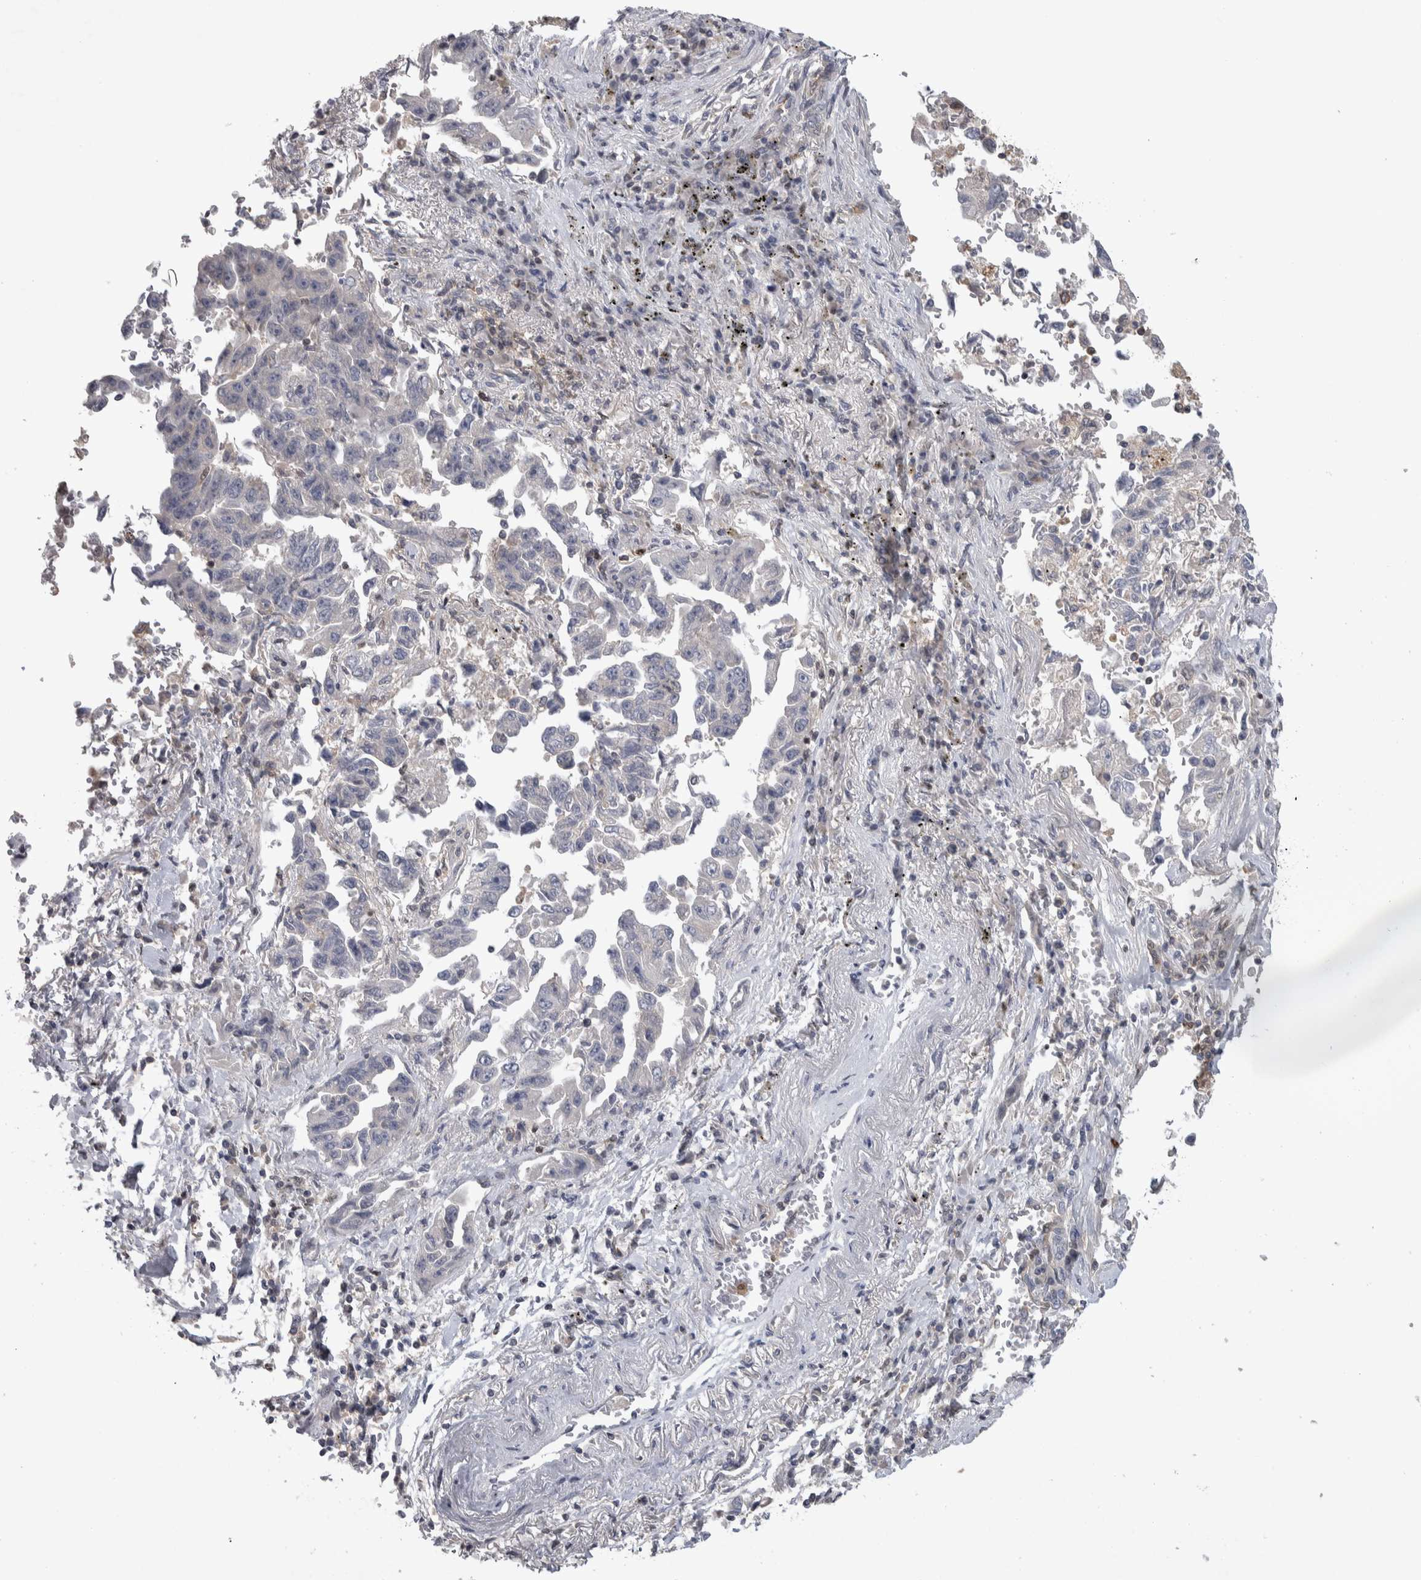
{"staining": {"intensity": "negative", "quantity": "none", "location": "none"}, "tissue": "lung cancer", "cell_type": "Tumor cells", "image_type": "cancer", "snomed": [{"axis": "morphology", "description": "Adenocarcinoma, NOS"}, {"axis": "topography", "description": "Lung"}], "caption": "The IHC micrograph has no significant expression in tumor cells of lung adenocarcinoma tissue. (DAB (3,3'-diaminobenzidine) immunohistochemistry visualized using brightfield microscopy, high magnification).", "gene": "NFKB2", "patient": {"sex": "female", "age": 51}}